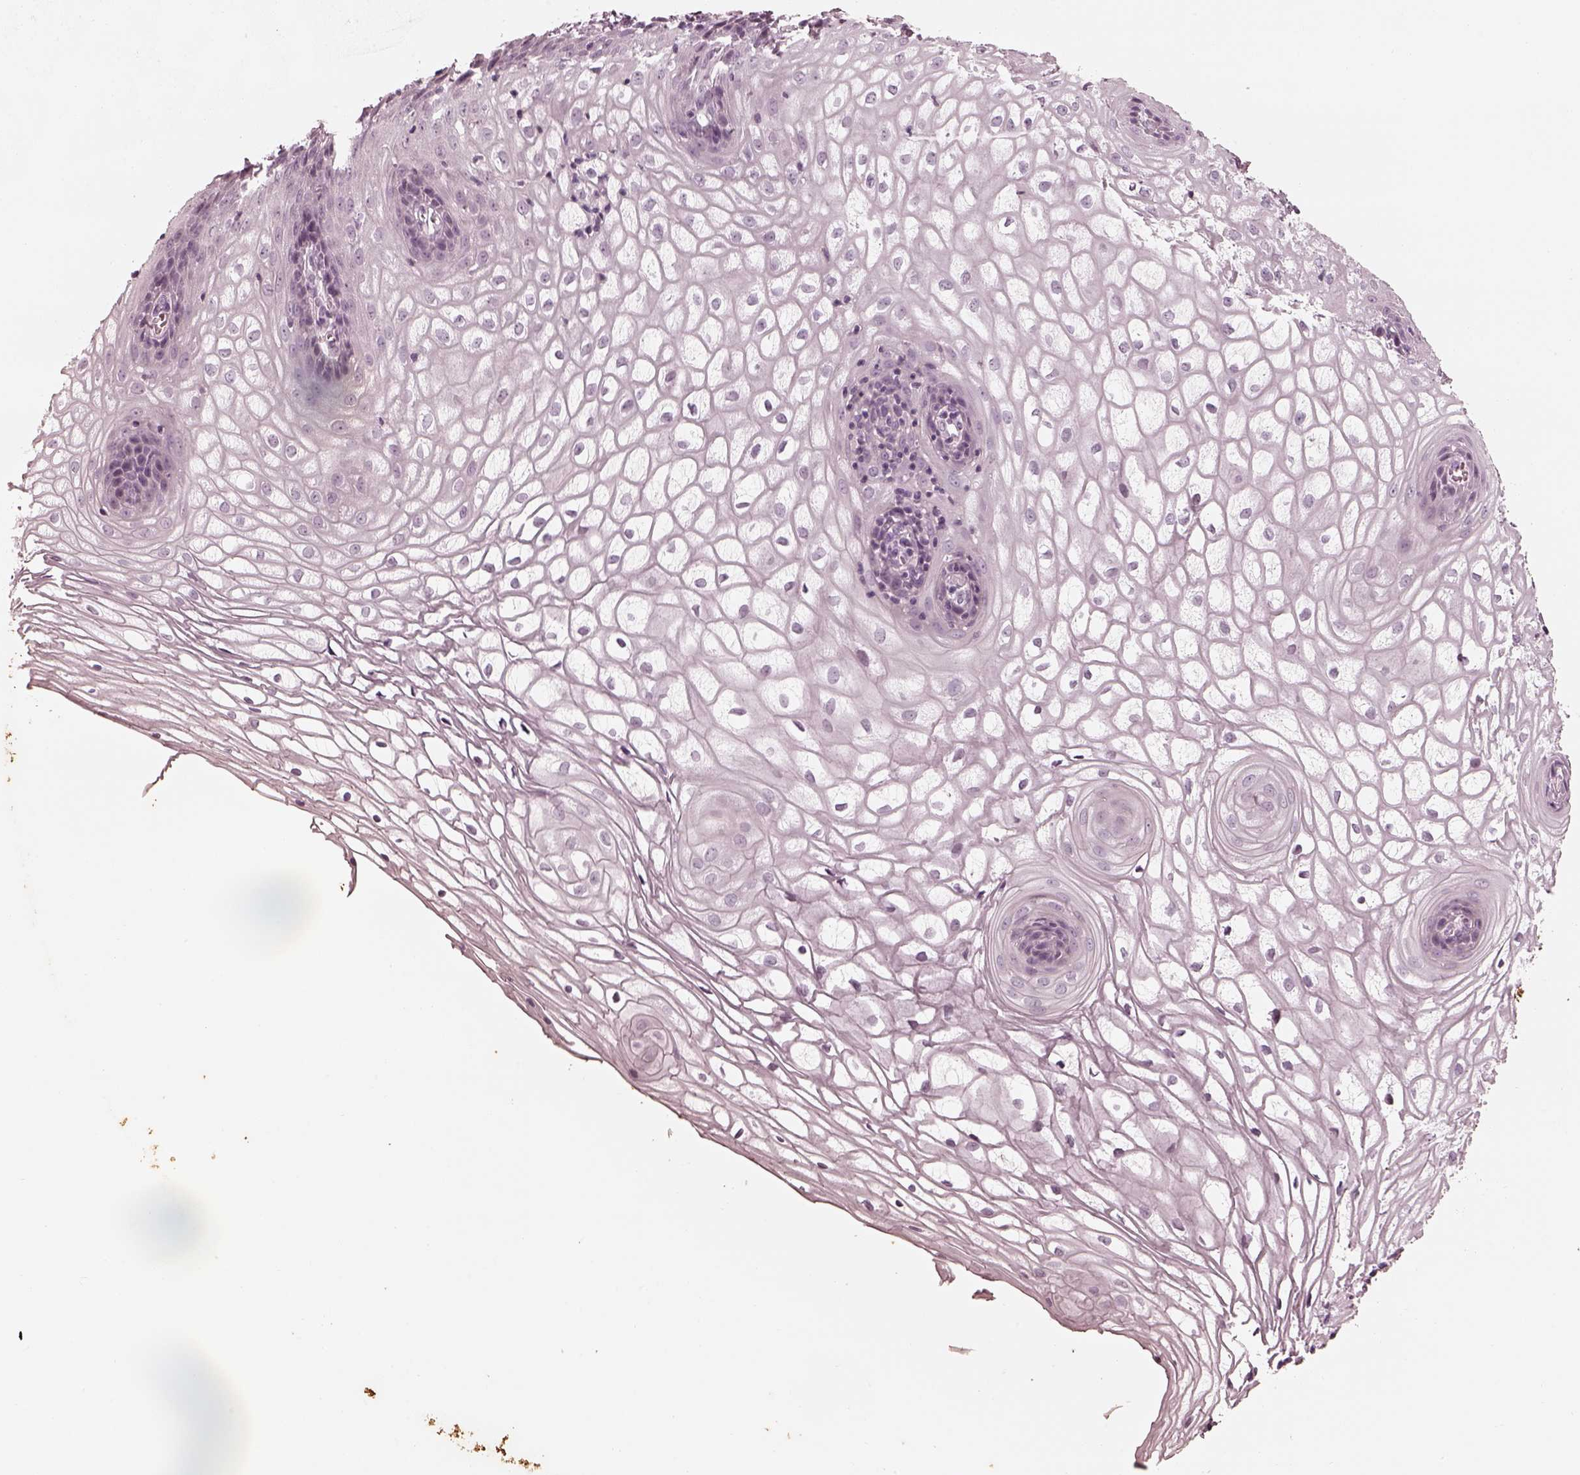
{"staining": {"intensity": "negative", "quantity": "none", "location": "none"}, "tissue": "vagina", "cell_type": "Squamous epithelial cells", "image_type": "normal", "snomed": [{"axis": "morphology", "description": "Normal tissue, NOS"}, {"axis": "topography", "description": "Vagina"}], "caption": "A high-resolution photomicrograph shows immunohistochemistry (IHC) staining of benign vagina, which exhibits no significant expression in squamous epithelial cells.", "gene": "ADRB3", "patient": {"sex": "female", "age": 34}}